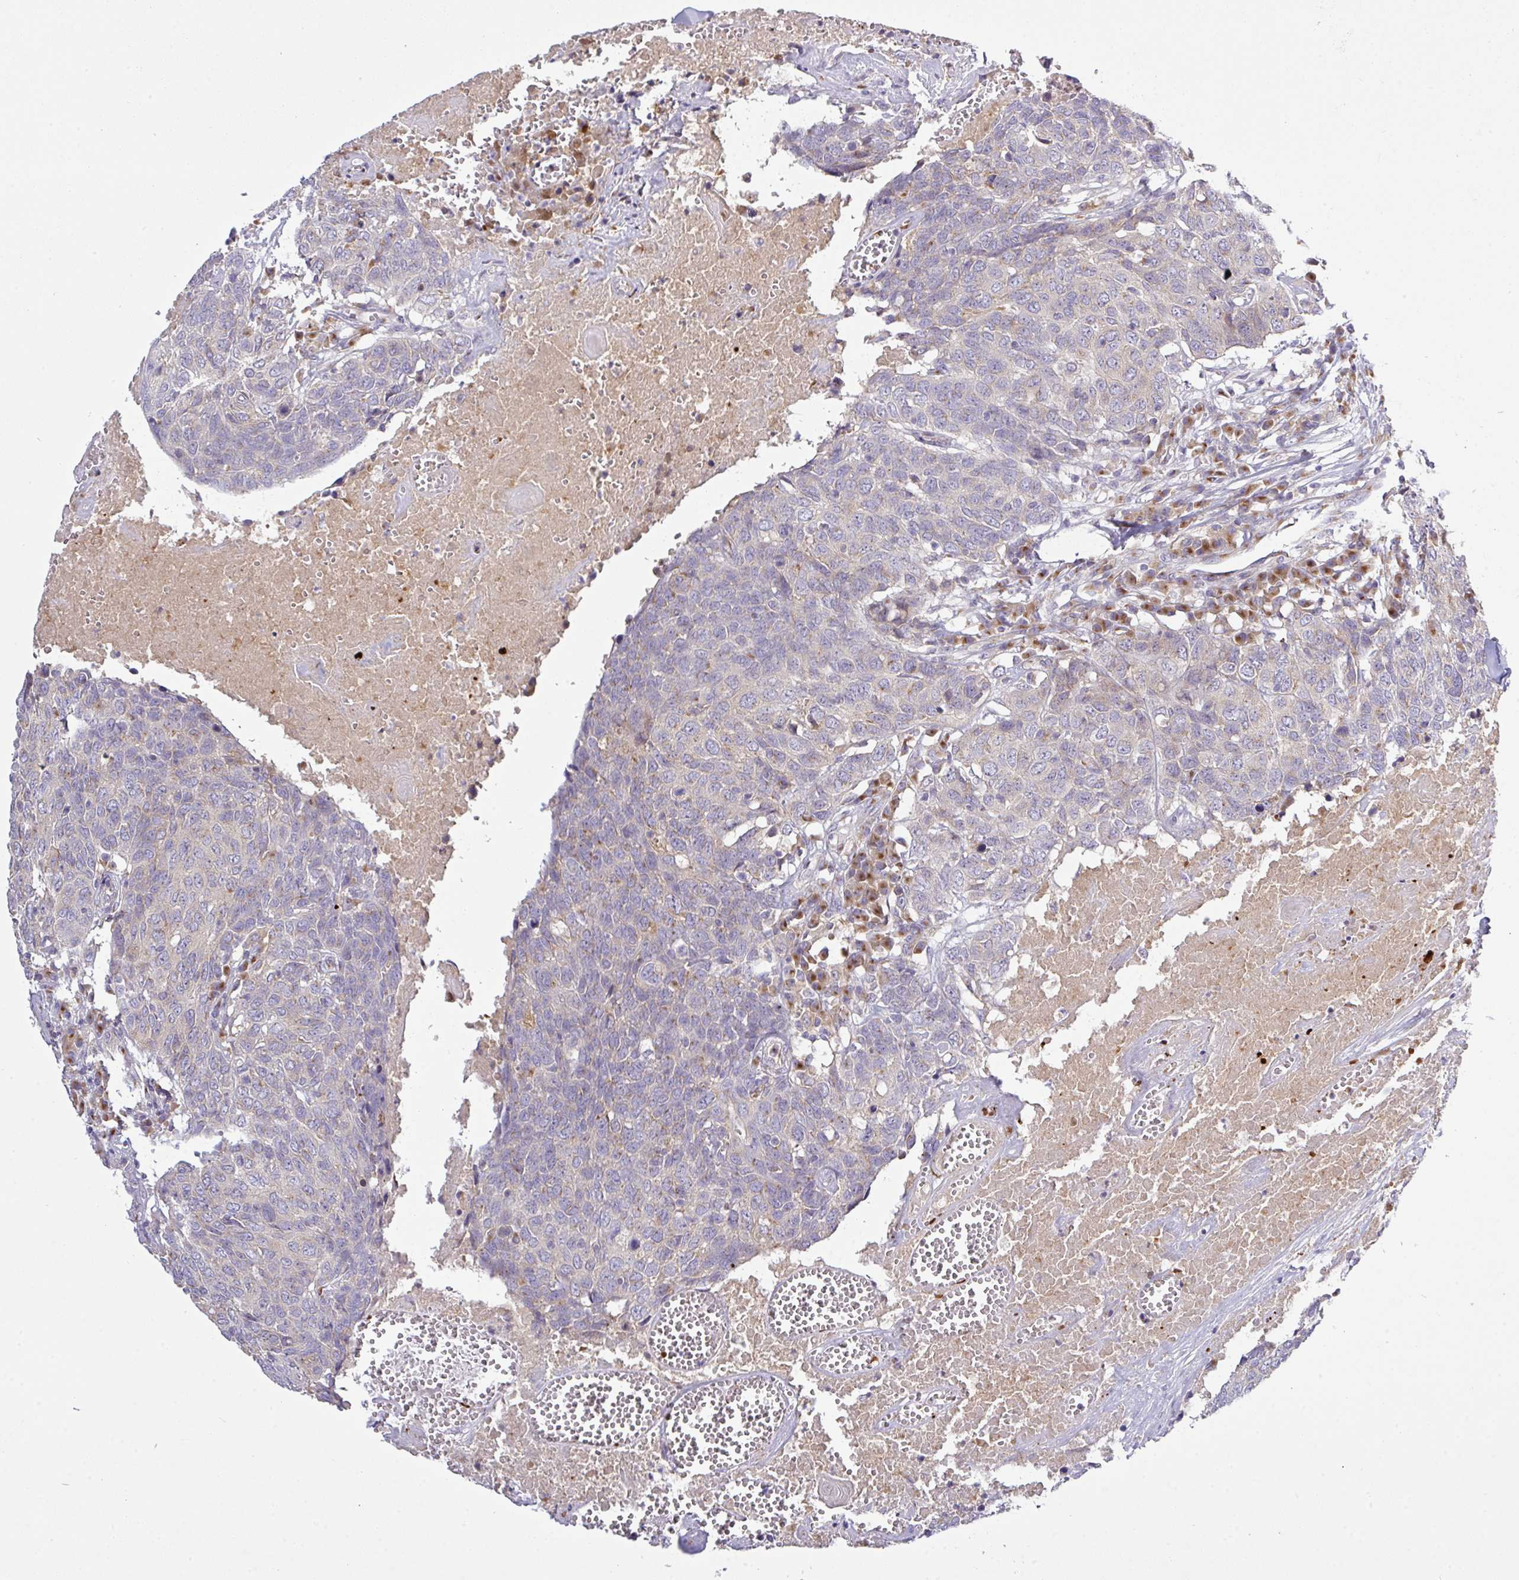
{"staining": {"intensity": "negative", "quantity": "none", "location": "none"}, "tissue": "head and neck cancer", "cell_type": "Tumor cells", "image_type": "cancer", "snomed": [{"axis": "morphology", "description": "Squamous cell carcinoma, NOS"}, {"axis": "topography", "description": "Head-Neck"}], "caption": "Immunohistochemistry (IHC) histopathology image of human head and neck cancer stained for a protein (brown), which displays no staining in tumor cells. (Immunohistochemistry (IHC), brightfield microscopy, high magnification).", "gene": "VTI1A", "patient": {"sex": "male", "age": 66}}